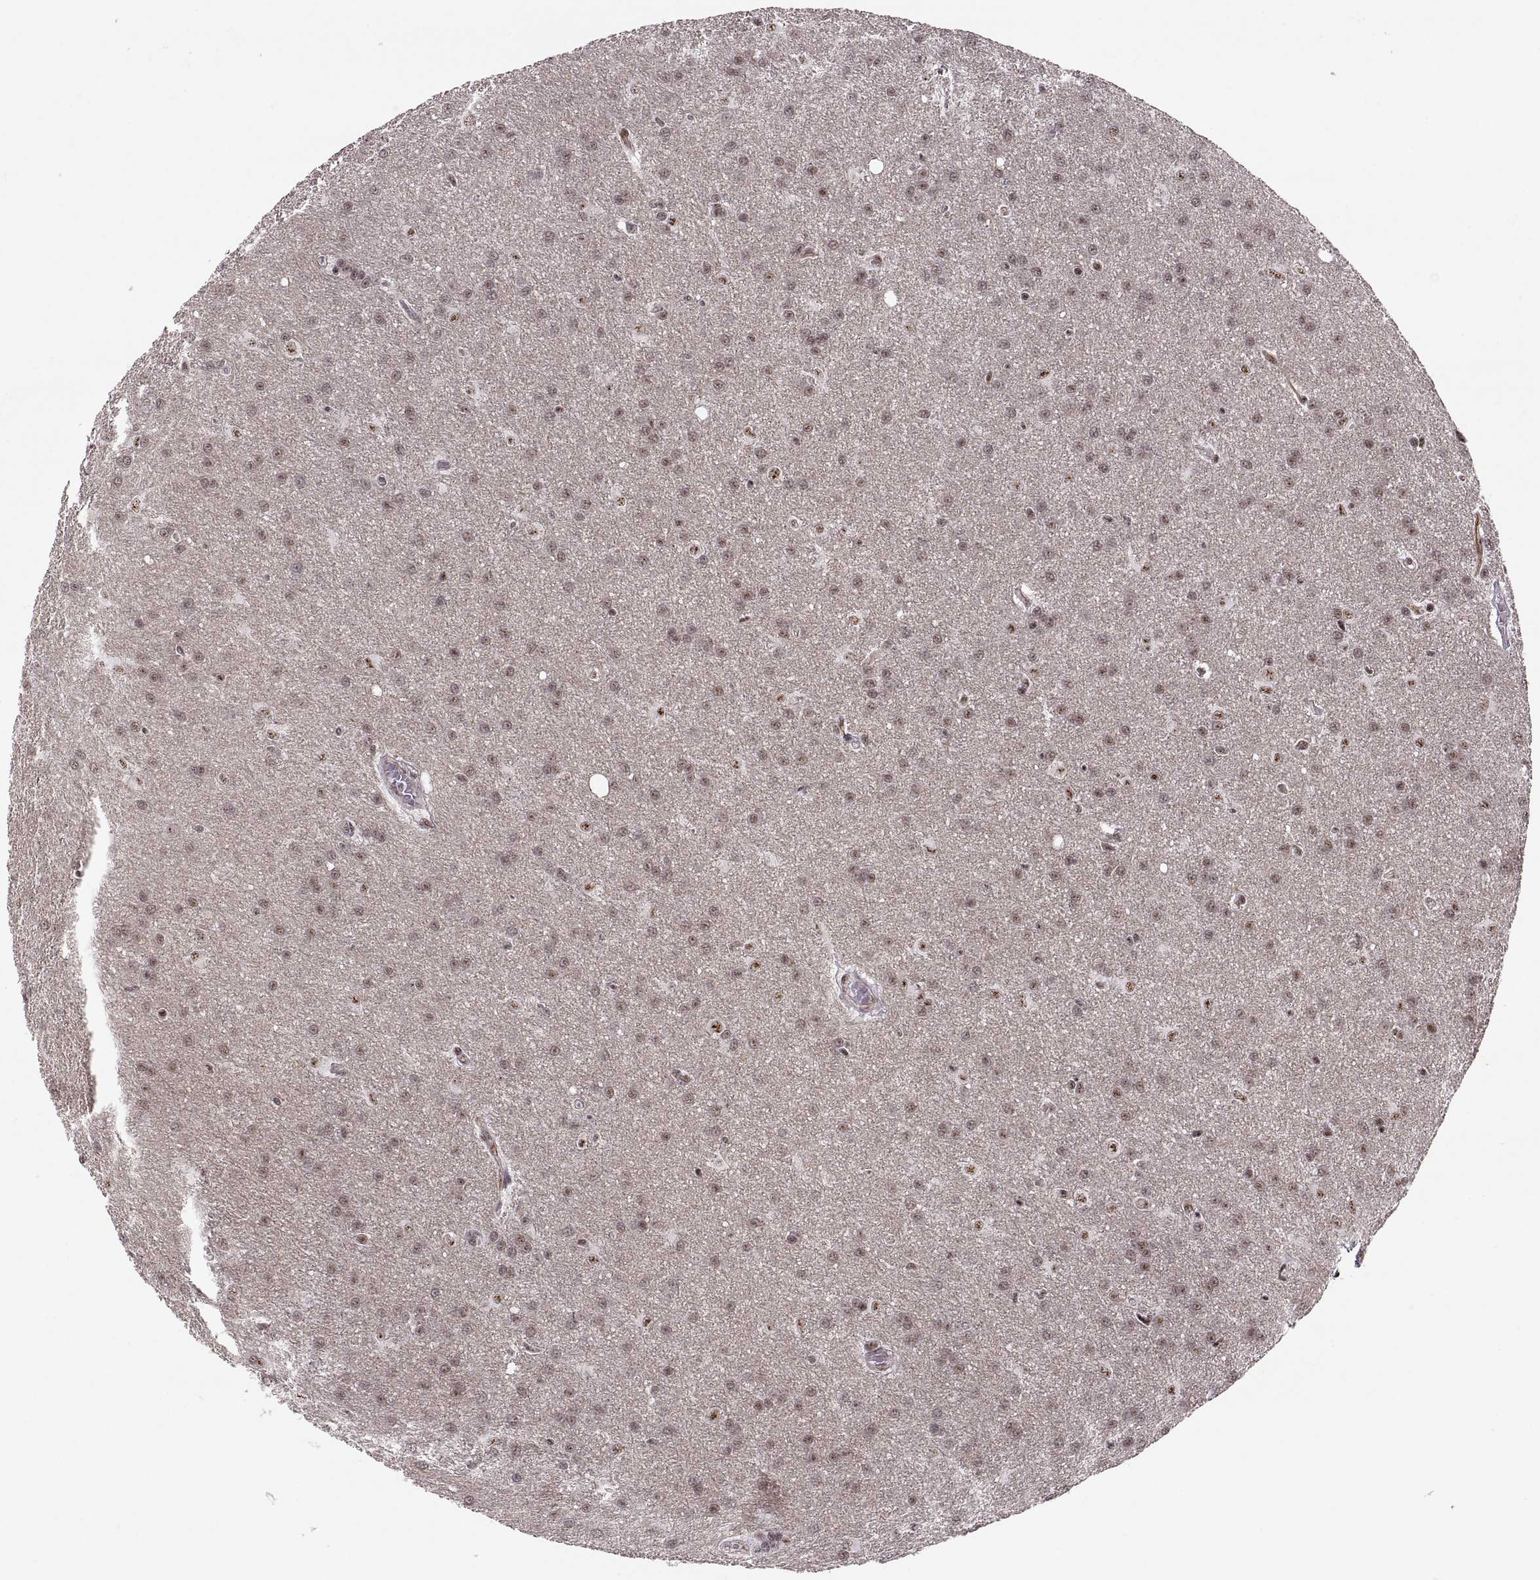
{"staining": {"intensity": "weak", "quantity": "<25%", "location": "nuclear"}, "tissue": "glioma", "cell_type": "Tumor cells", "image_type": "cancer", "snomed": [{"axis": "morphology", "description": "Glioma, malignant, Low grade"}, {"axis": "topography", "description": "Brain"}], "caption": "DAB (3,3'-diaminobenzidine) immunohistochemical staining of glioma displays no significant positivity in tumor cells.", "gene": "ZCCHC17", "patient": {"sex": "female", "age": 32}}